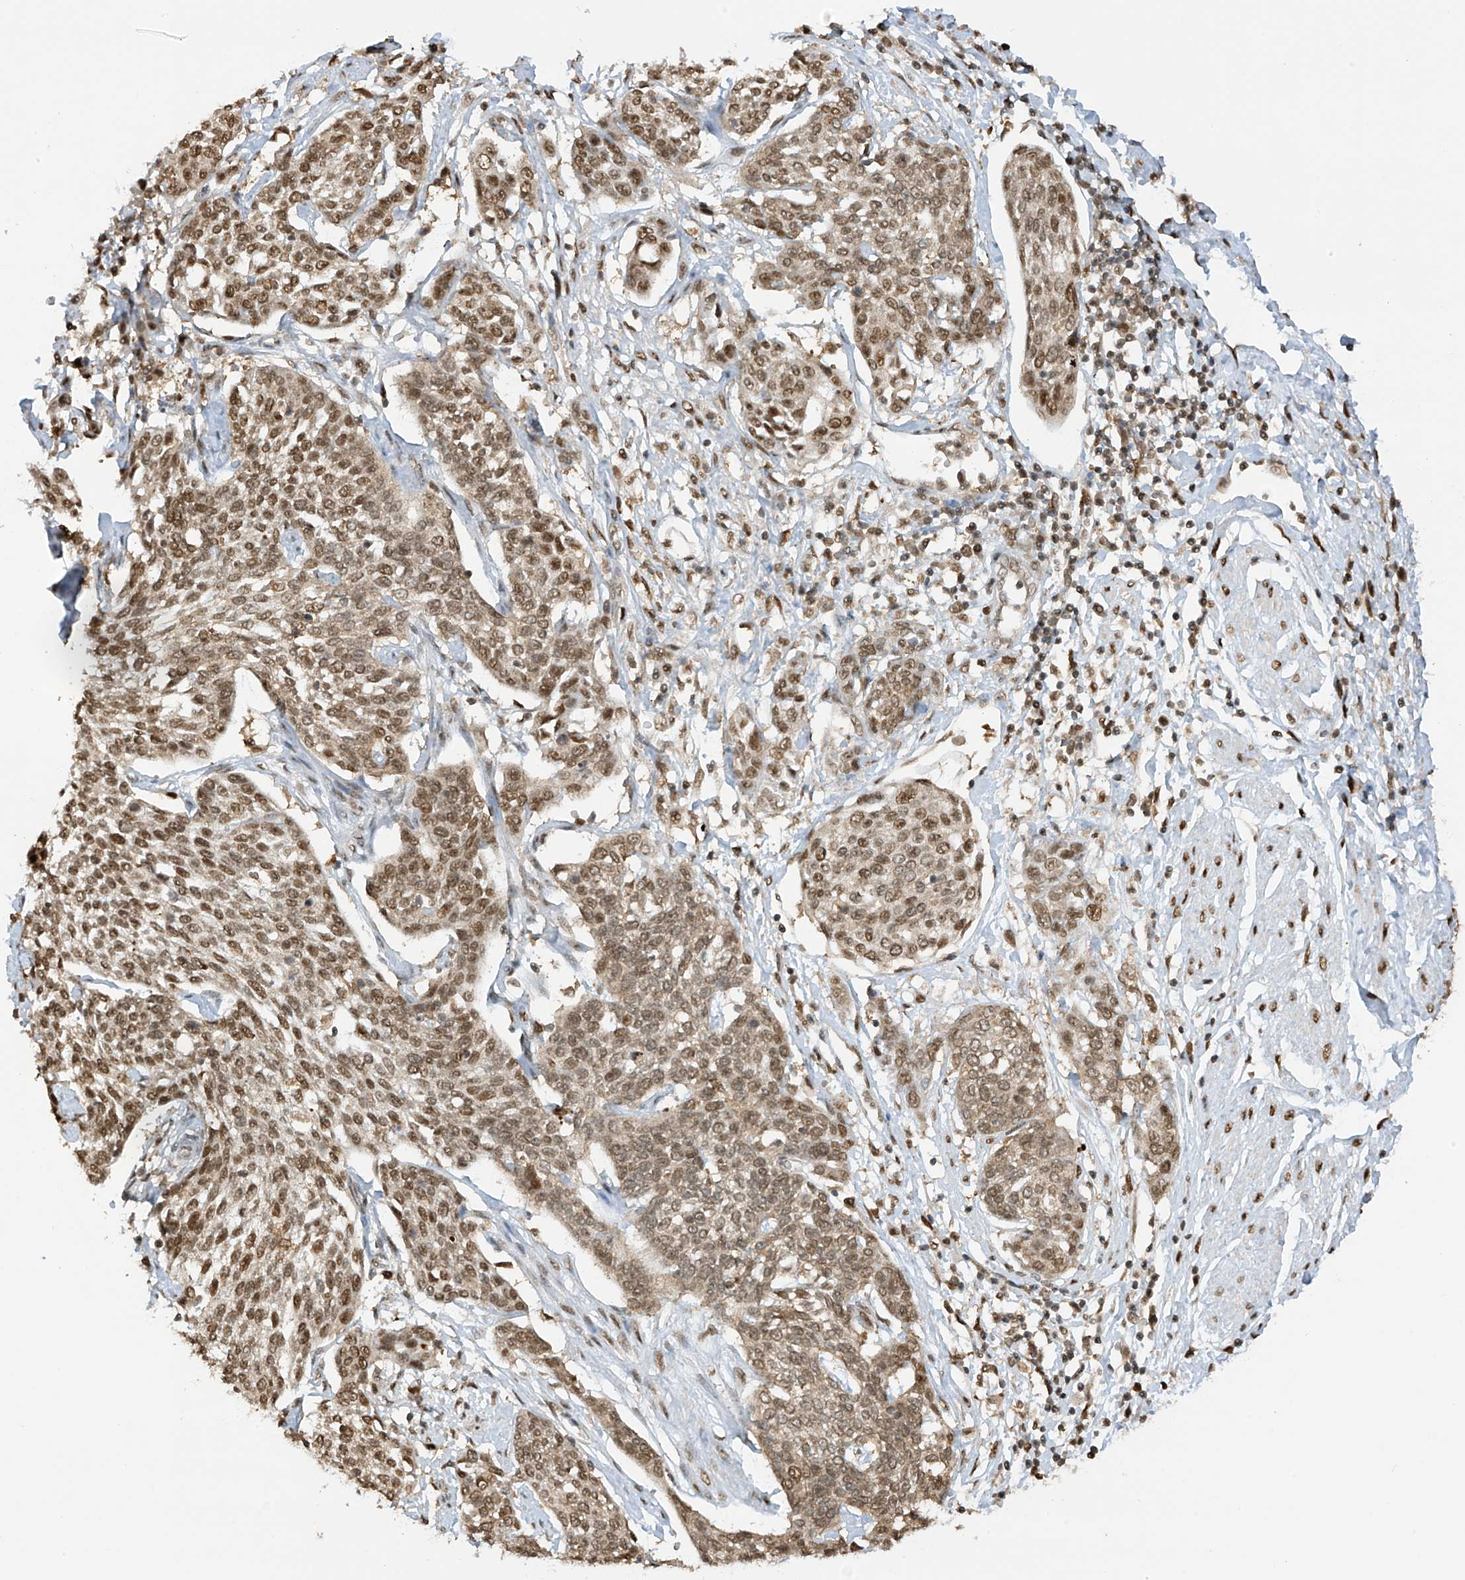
{"staining": {"intensity": "moderate", "quantity": ">75%", "location": "nuclear"}, "tissue": "cervical cancer", "cell_type": "Tumor cells", "image_type": "cancer", "snomed": [{"axis": "morphology", "description": "Squamous cell carcinoma, NOS"}, {"axis": "topography", "description": "Cervix"}], "caption": "IHC micrograph of neoplastic tissue: cervical squamous cell carcinoma stained using IHC displays medium levels of moderate protein expression localized specifically in the nuclear of tumor cells, appearing as a nuclear brown color.", "gene": "KPNB1", "patient": {"sex": "female", "age": 34}}